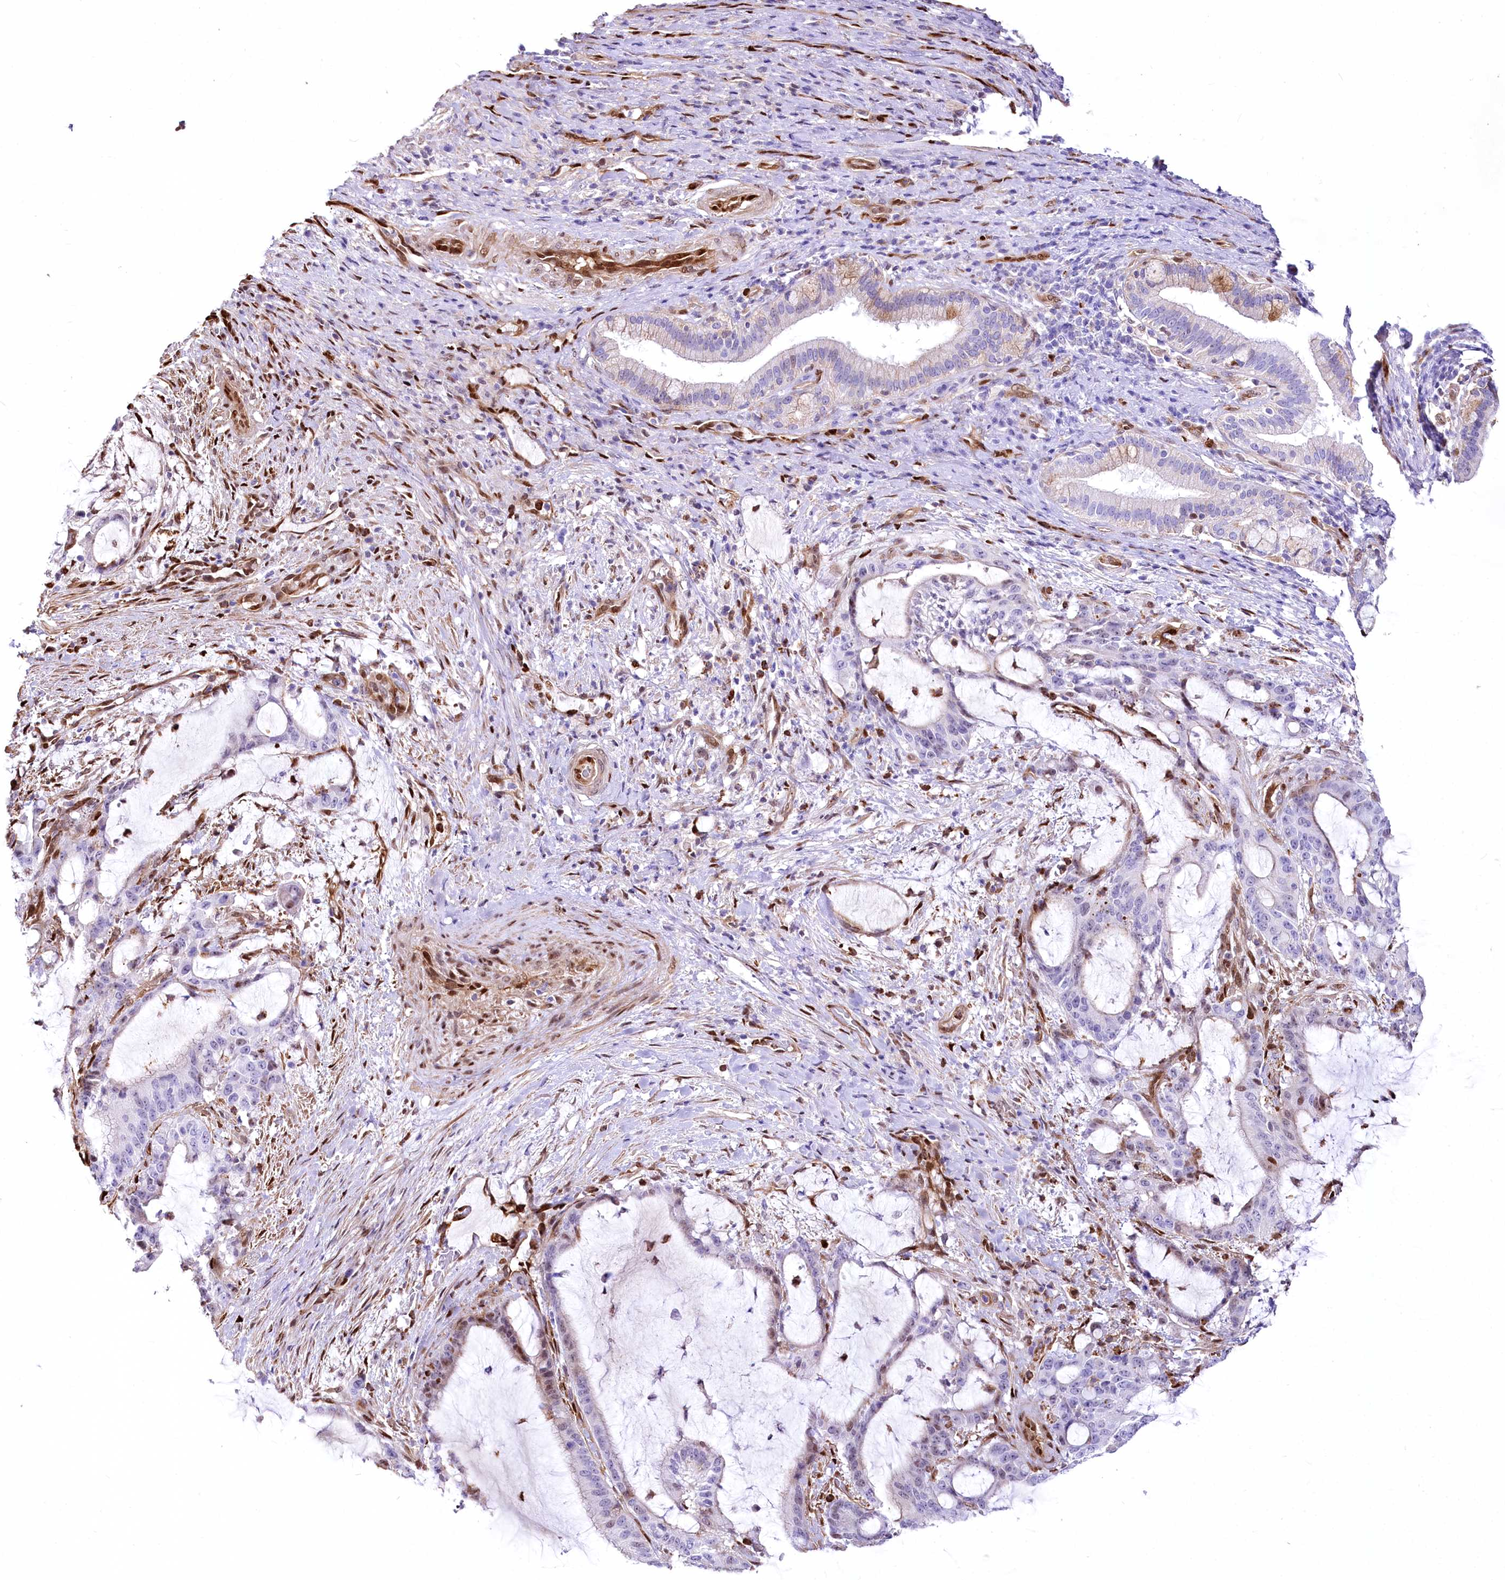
{"staining": {"intensity": "moderate", "quantity": "<25%", "location": "cytoplasmic/membranous,nuclear"}, "tissue": "liver cancer", "cell_type": "Tumor cells", "image_type": "cancer", "snomed": [{"axis": "morphology", "description": "Normal tissue, NOS"}, {"axis": "morphology", "description": "Cholangiocarcinoma"}, {"axis": "topography", "description": "Liver"}, {"axis": "topography", "description": "Peripheral nerve tissue"}], "caption": "Immunohistochemical staining of human liver cholangiocarcinoma demonstrates low levels of moderate cytoplasmic/membranous and nuclear protein expression in approximately <25% of tumor cells.", "gene": "PTMS", "patient": {"sex": "female", "age": 73}}